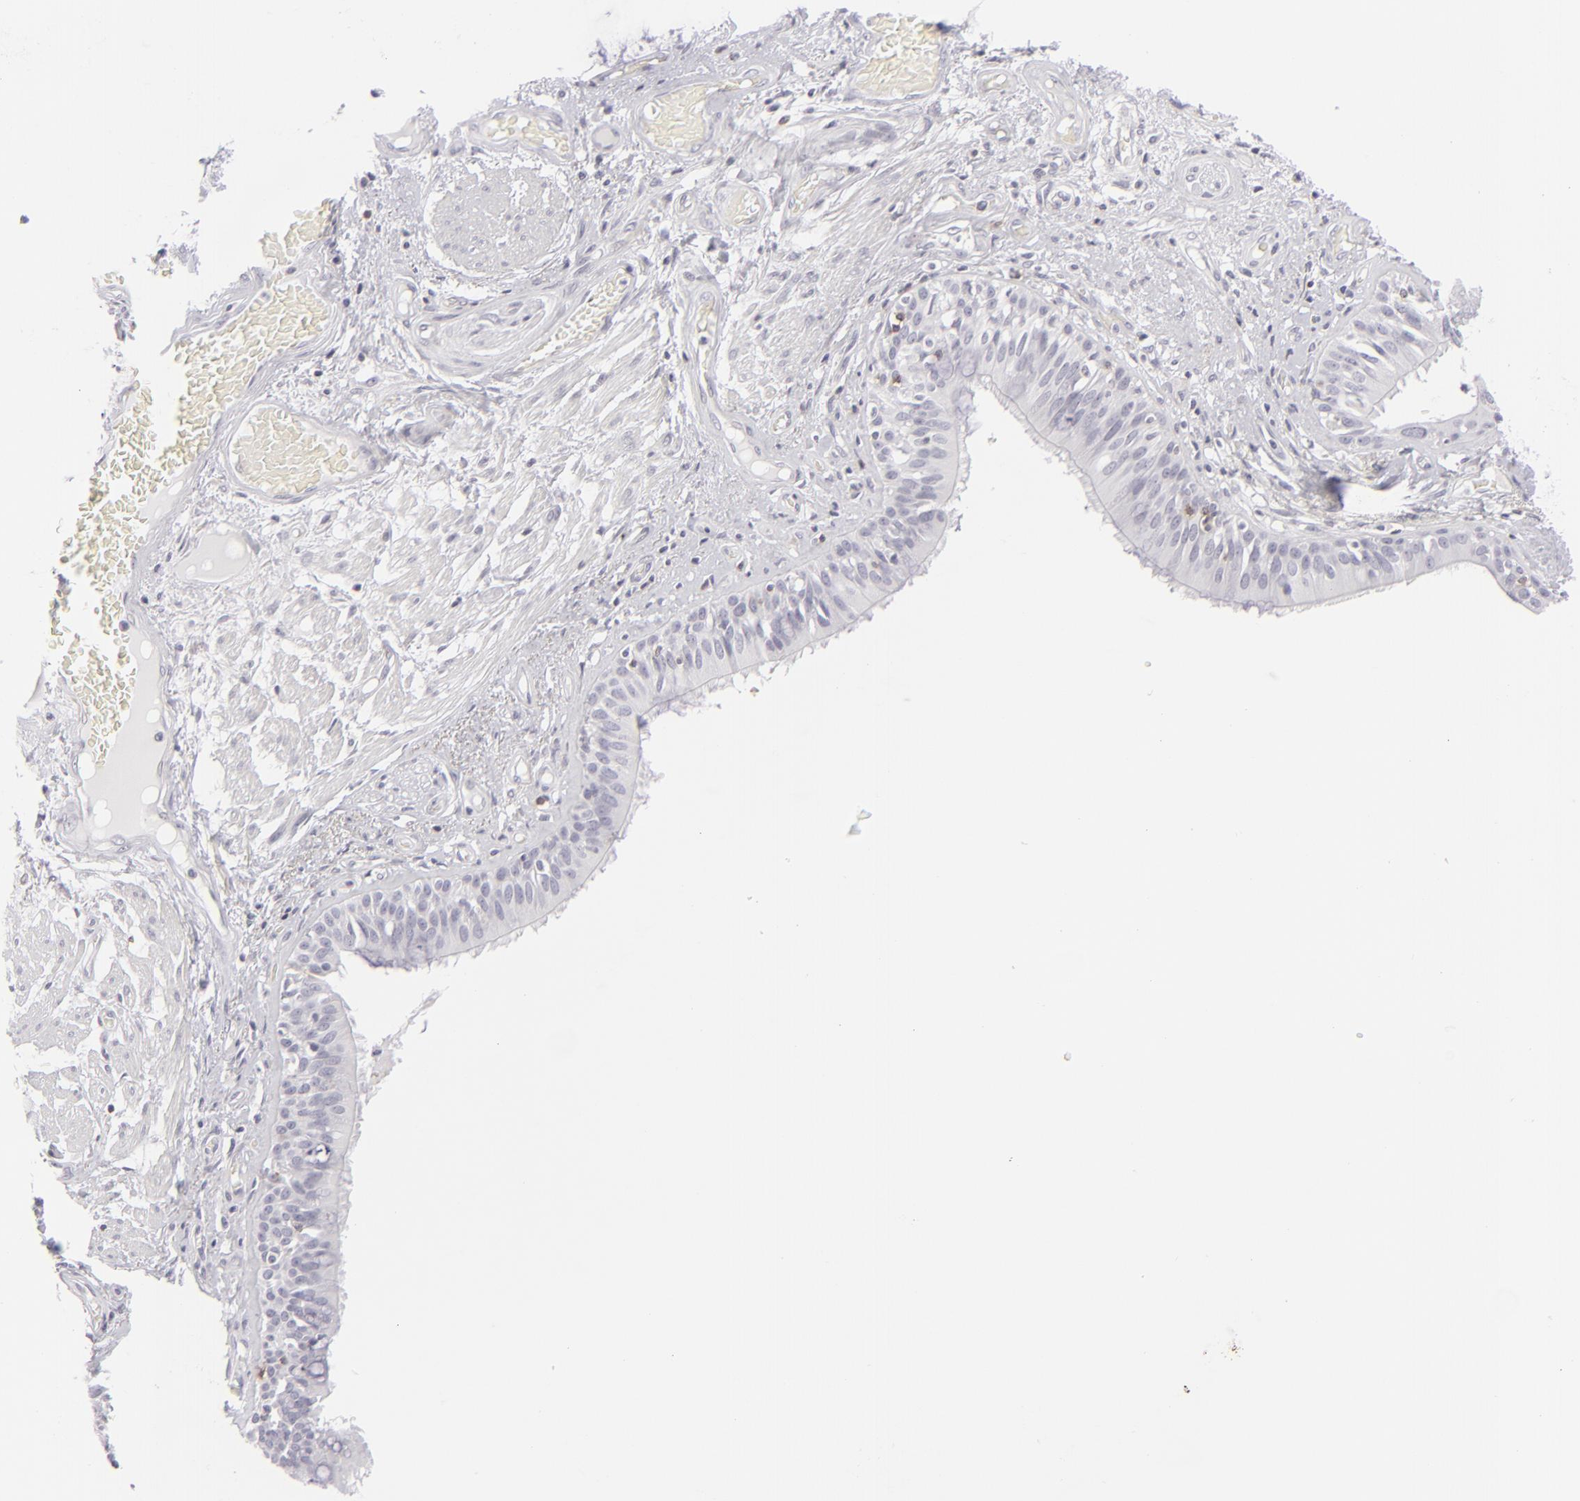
{"staining": {"intensity": "negative", "quantity": "none", "location": "none"}, "tissue": "bronchus", "cell_type": "Respiratory epithelial cells", "image_type": "normal", "snomed": [{"axis": "morphology", "description": "Normal tissue, NOS"}, {"axis": "morphology", "description": "Squamous cell carcinoma, NOS"}, {"axis": "topography", "description": "Bronchus"}, {"axis": "topography", "description": "Lung"}], "caption": "The immunohistochemistry histopathology image has no significant staining in respiratory epithelial cells of bronchus. Brightfield microscopy of immunohistochemistry (IHC) stained with DAB (brown) and hematoxylin (blue), captured at high magnification.", "gene": "CD7", "patient": {"sex": "female", "age": 47}}